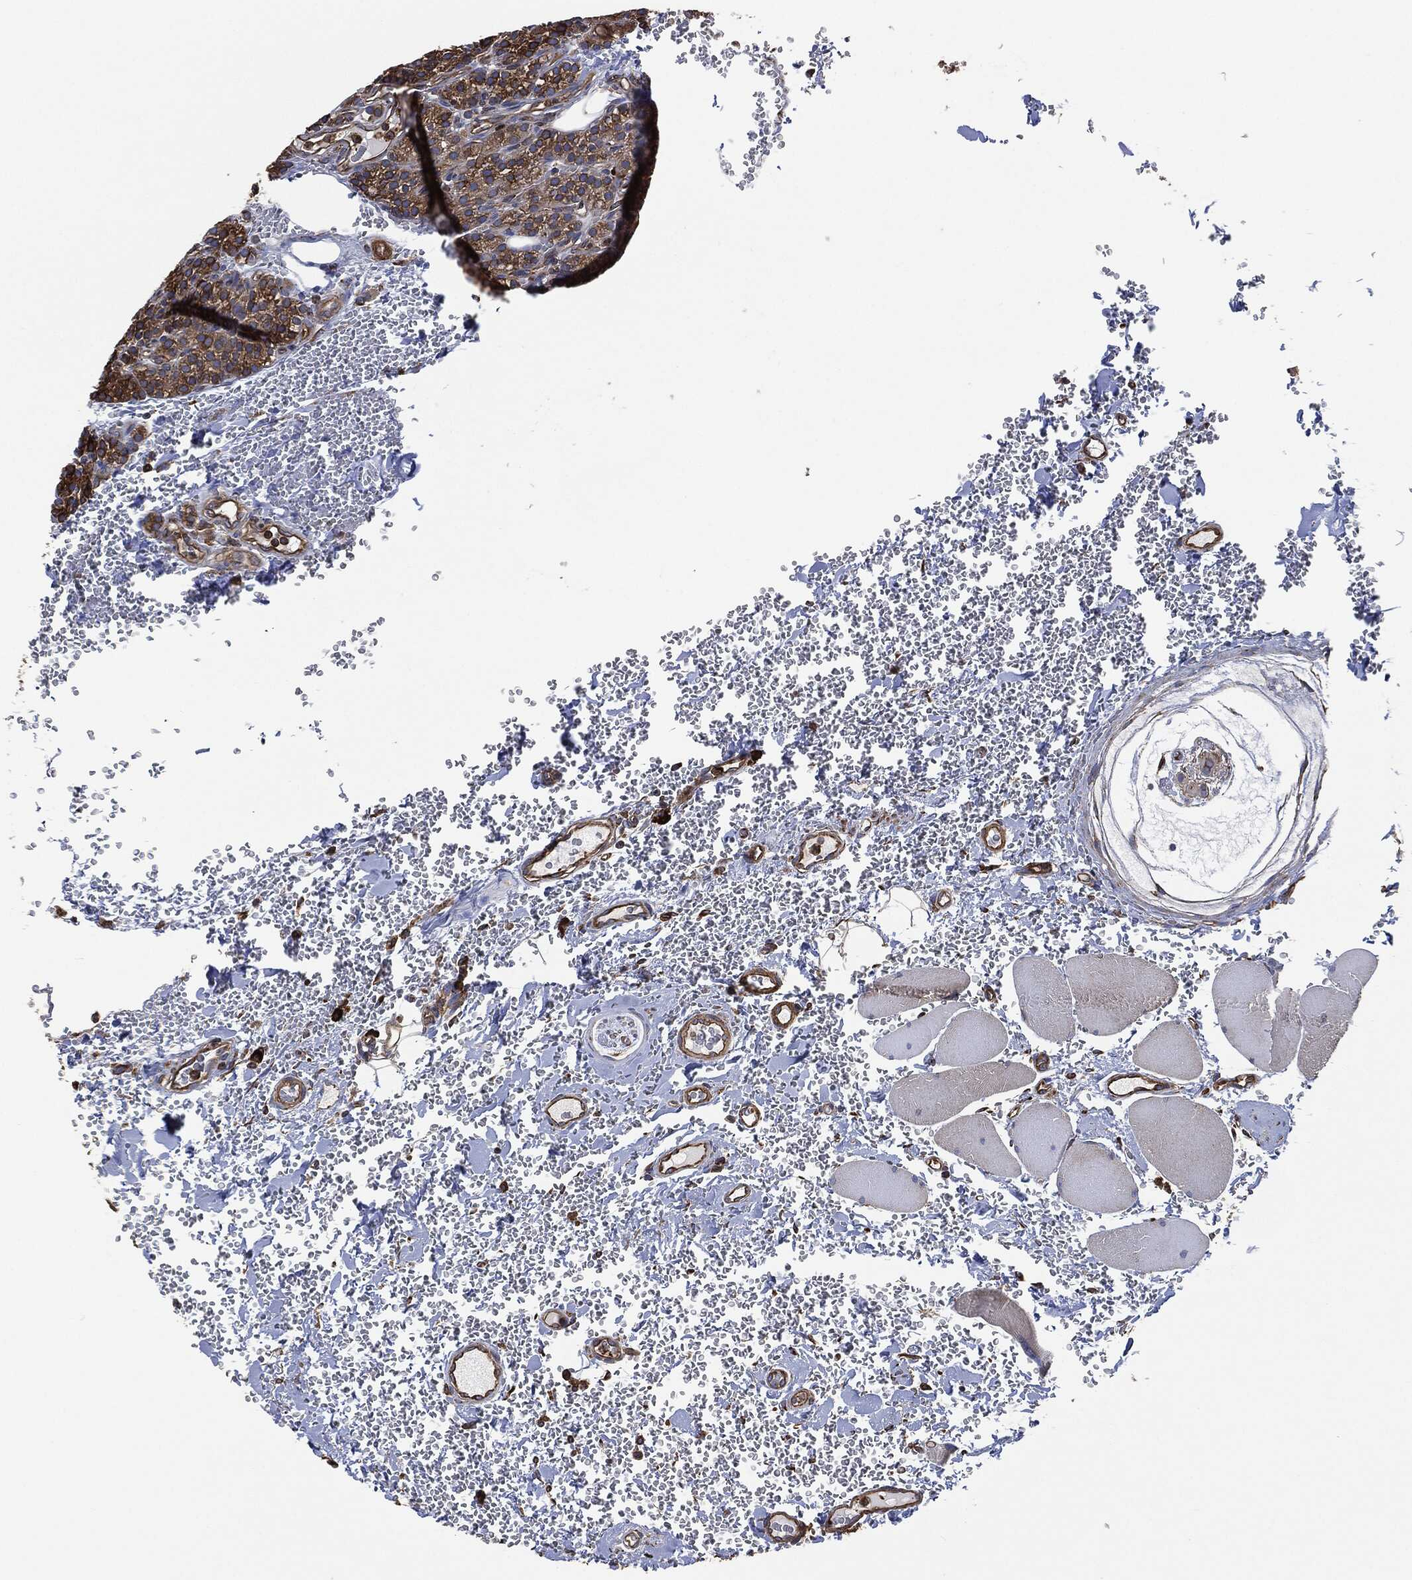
{"staining": {"intensity": "moderate", "quantity": ">75%", "location": "cytoplasmic/membranous"}, "tissue": "parathyroid gland", "cell_type": "Glandular cells", "image_type": "normal", "snomed": [{"axis": "morphology", "description": "Normal tissue, NOS"}, {"axis": "topography", "description": "Parathyroid gland"}], "caption": "Protein analysis of benign parathyroid gland shows moderate cytoplasmic/membranous positivity in about >75% of glandular cells.", "gene": "AMFR", "patient": {"sex": "female", "age": 67}}